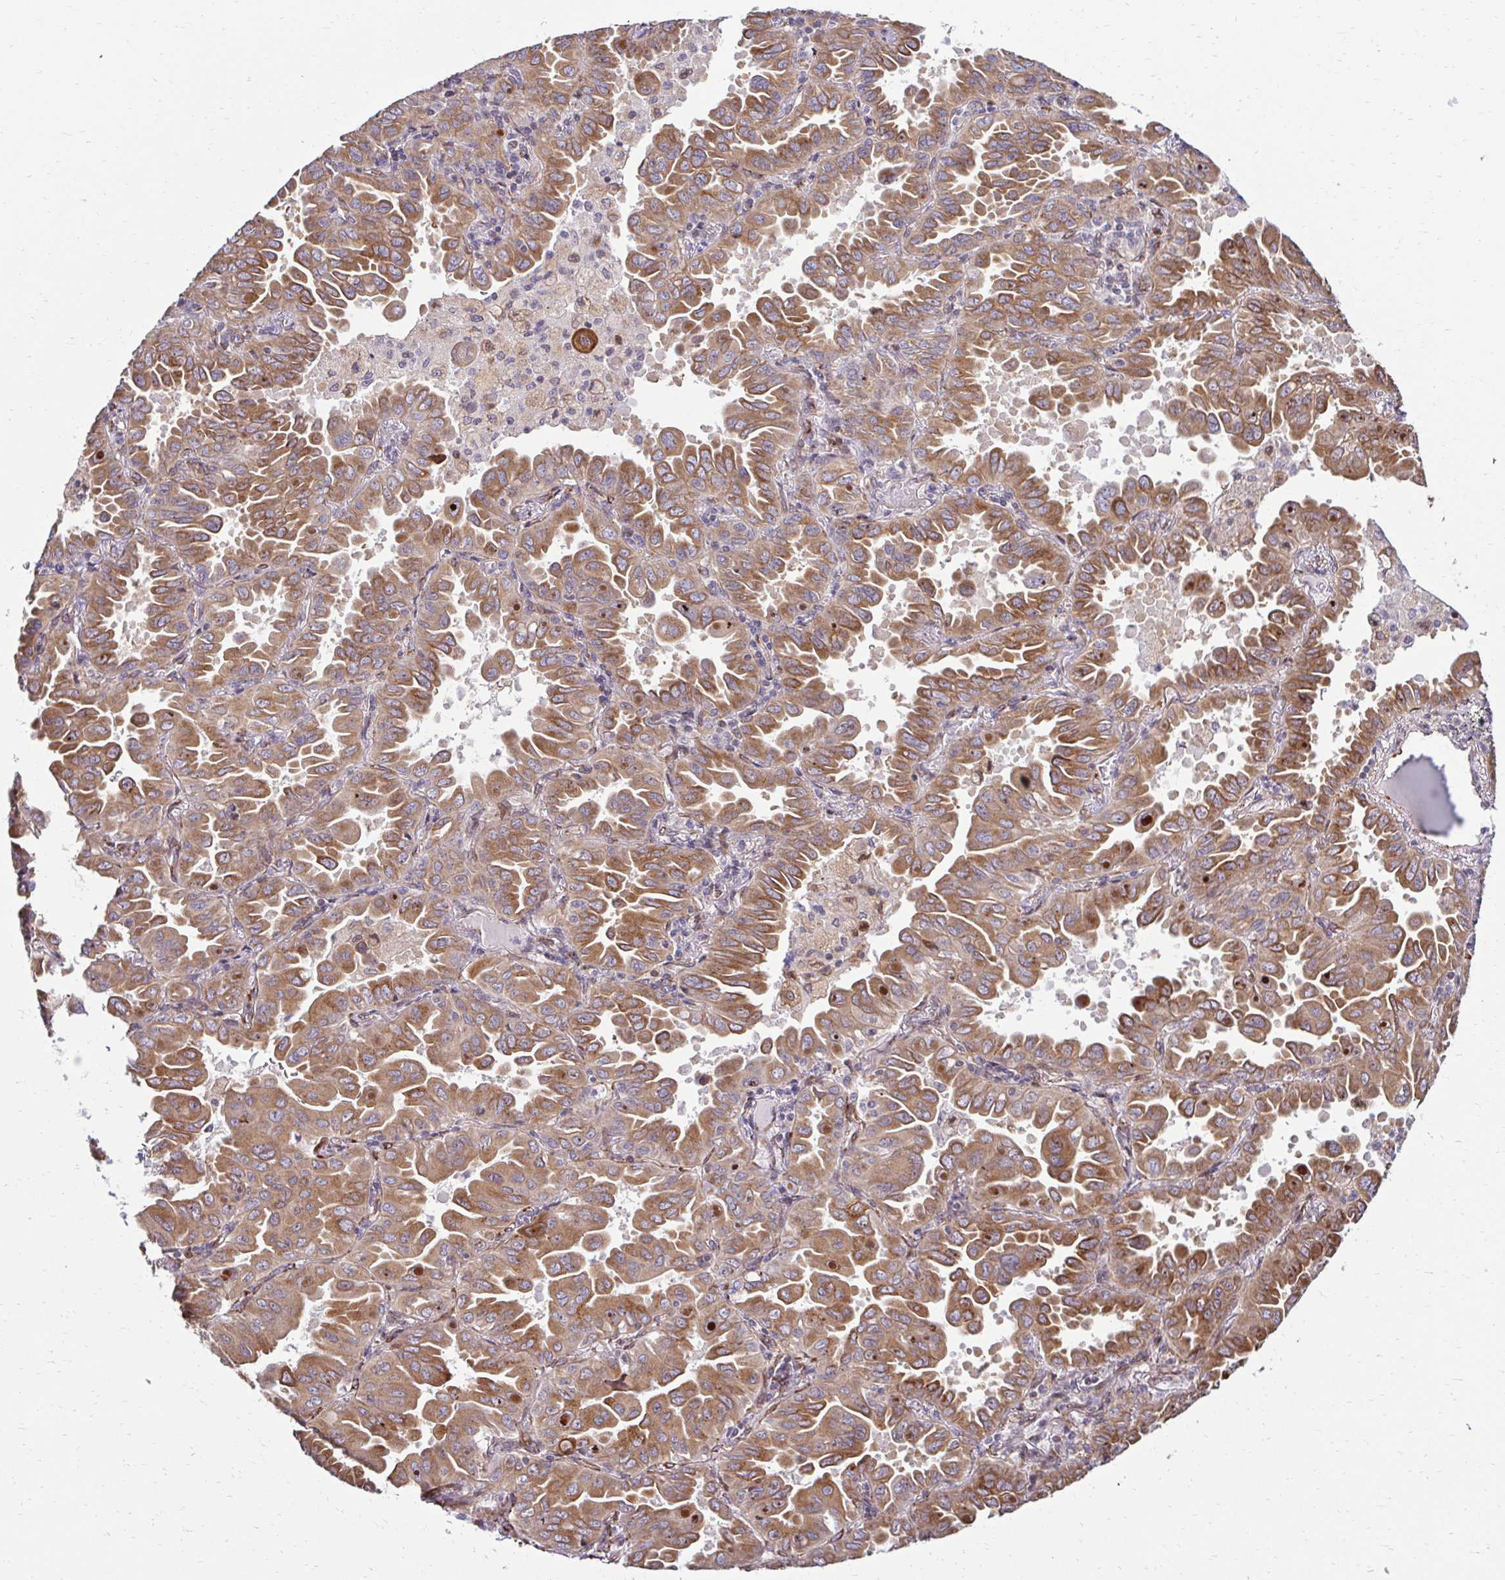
{"staining": {"intensity": "moderate", "quantity": ">75%", "location": "cytoplasmic/membranous"}, "tissue": "lung cancer", "cell_type": "Tumor cells", "image_type": "cancer", "snomed": [{"axis": "morphology", "description": "Adenocarcinoma, NOS"}, {"axis": "topography", "description": "Lung"}], "caption": "The immunohistochemical stain labels moderate cytoplasmic/membranous staining in tumor cells of lung cancer tissue. Using DAB (3,3'-diaminobenzidine) (brown) and hematoxylin (blue) stains, captured at high magnification using brightfield microscopy.", "gene": "HPS1", "patient": {"sex": "male", "age": 64}}